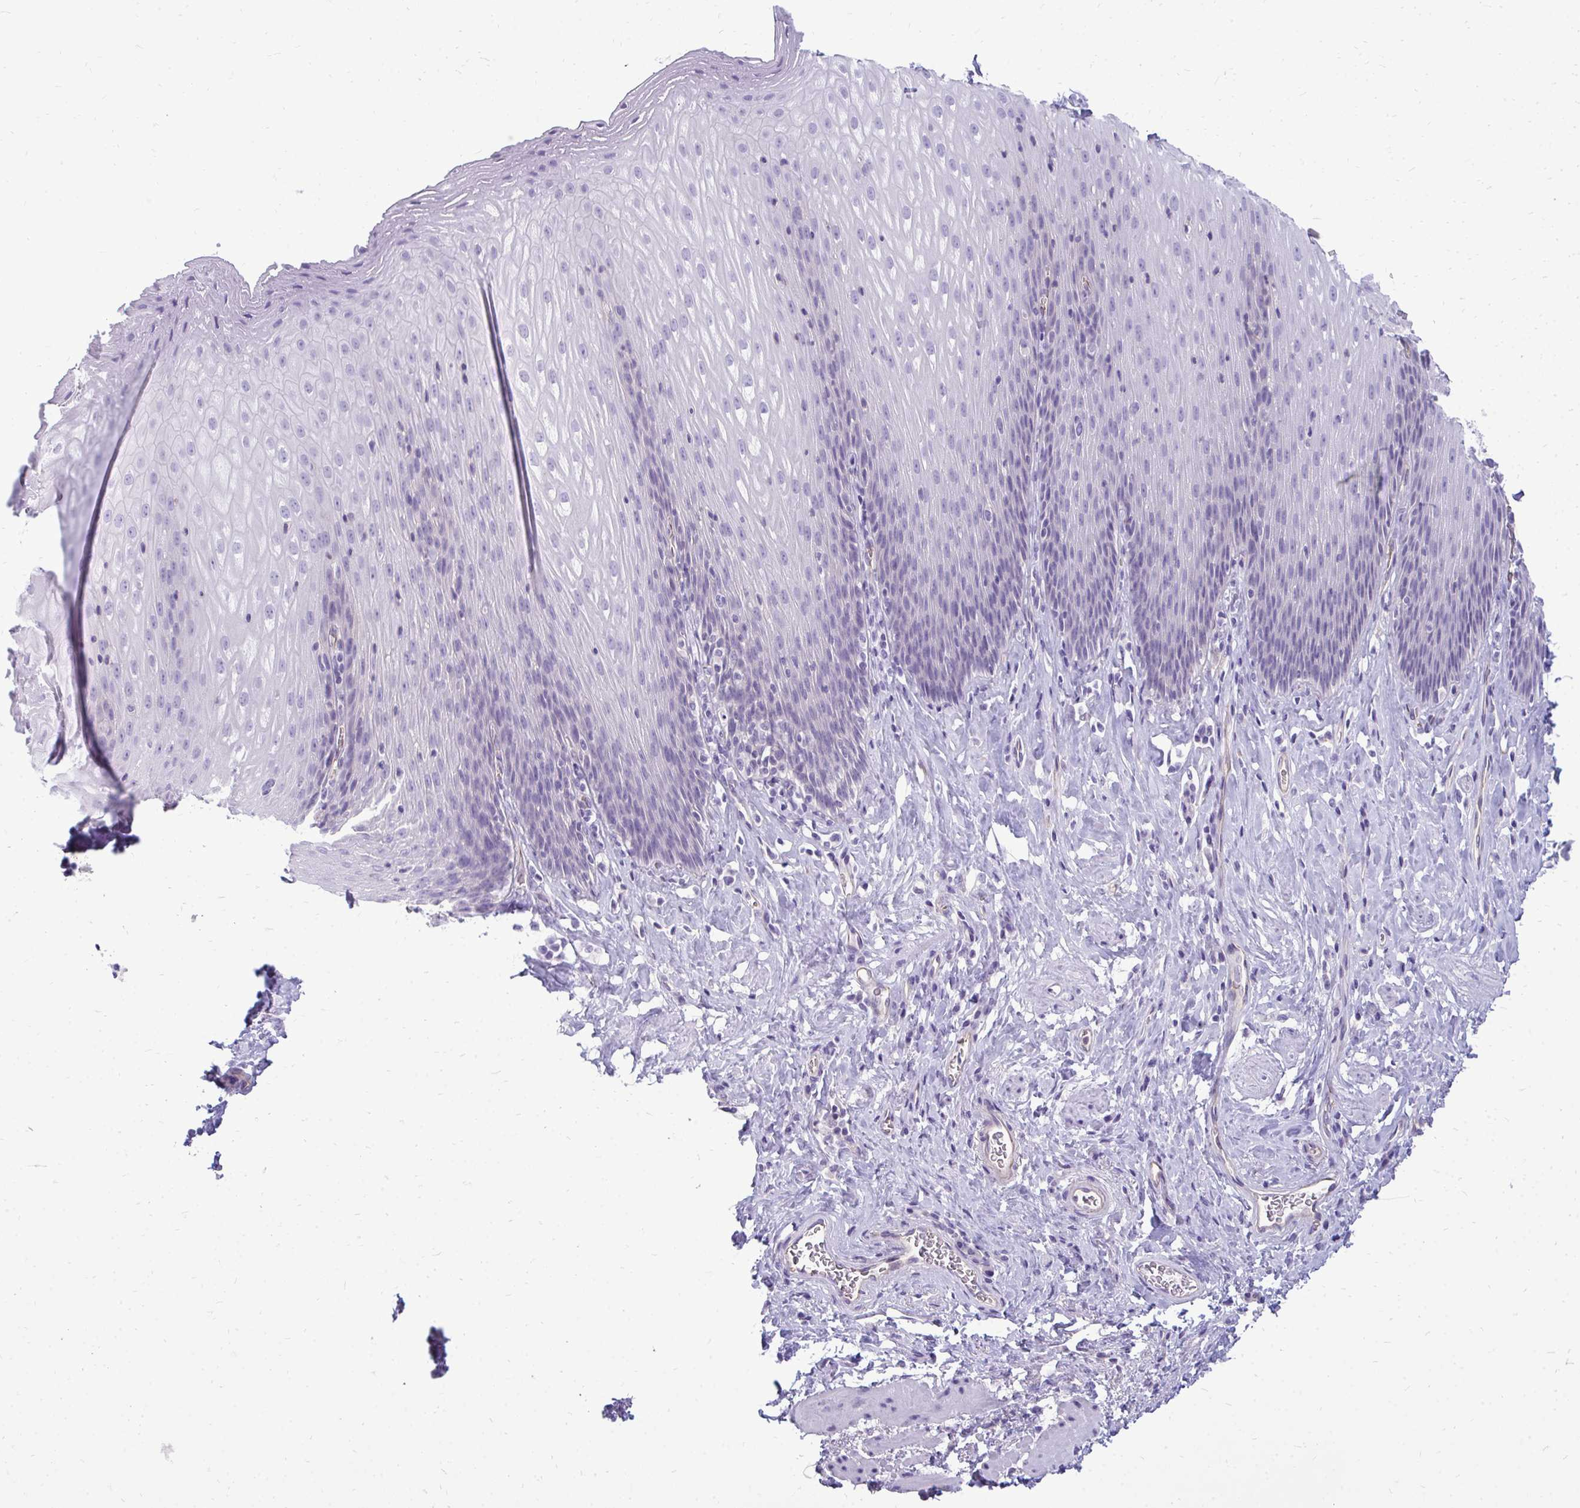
{"staining": {"intensity": "negative", "quantity": "none", "location": "none"}, "tissue": "esophagus", "cell_type": "Squamous epithelial cells", "image_type": "normal", "snomed": [{"axis": "morphology", "description": "Normal tissue, NOS"}, {"axis": "topography", "description": "Esophagus"}], "caption": "Human esophagus stained for a protein using immunohistochemistry (IHC) shows no expression in squamous epithelial cells.", "gene": "FABP3", "patient": {"sex": "female", "age": 61}}